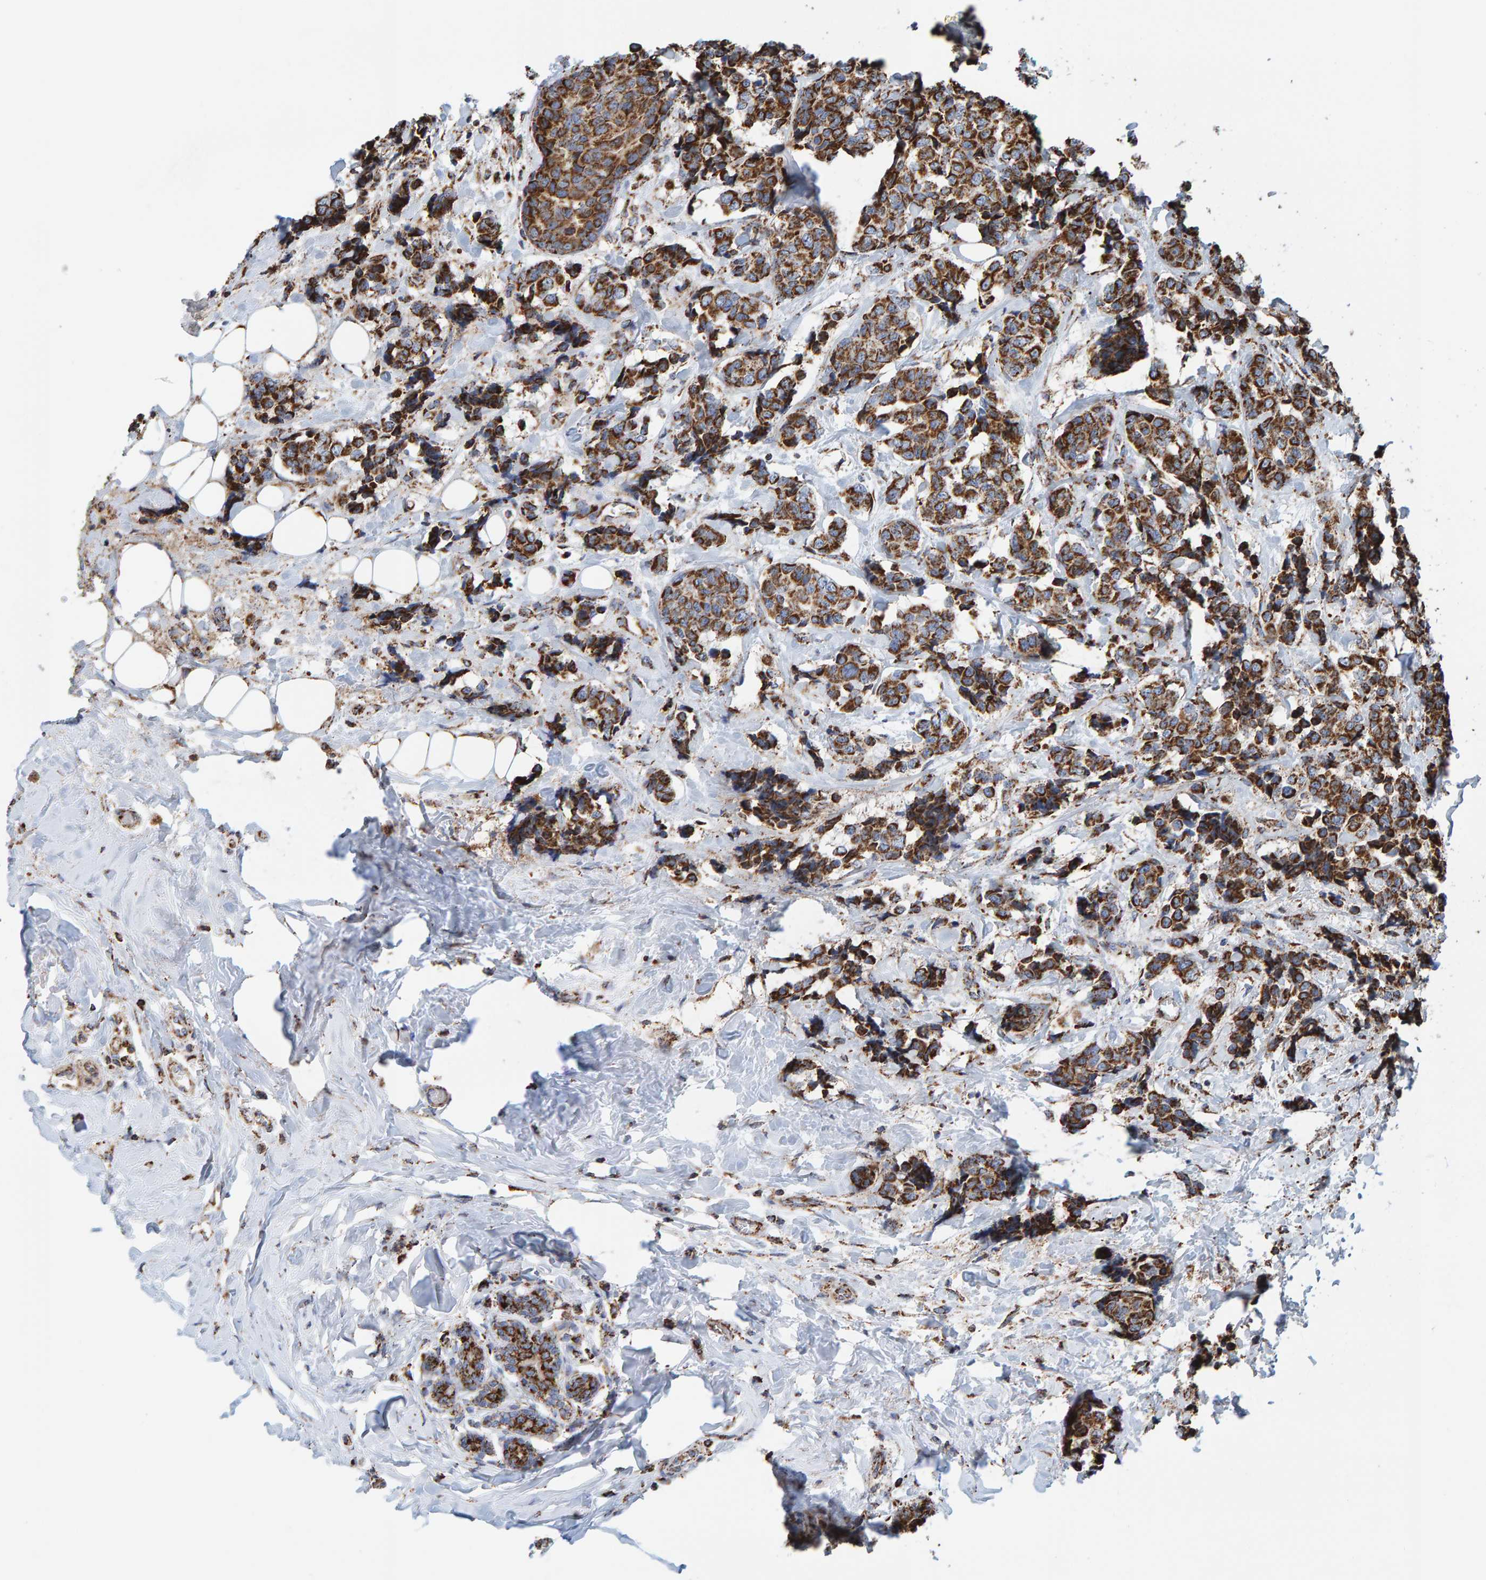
{"staining": {"intensity": "moderate", "quantity": ">75%", "location": "cytoplasmic/membranous"}, "tissue": "breast cancer", "cell_type": "Tumor cells", "image_type": "cancer", "snomed": [{"axis": "morphology", "description": "Normal tissue, NOS"}, {"axis": "morphology", "description": "Duct carcinoma"}, {"axis": "topography", "description": "Breast"}], "caption": "Breast cancer (invasive ductal carcinoma) was stained to show a protein in brown. There is medium levels of moderate cytoplasmic/membranous expression in about >75% of tumor cells.", "gene": "MRPL45", "patient": {"sex": "female", "age": 43}}